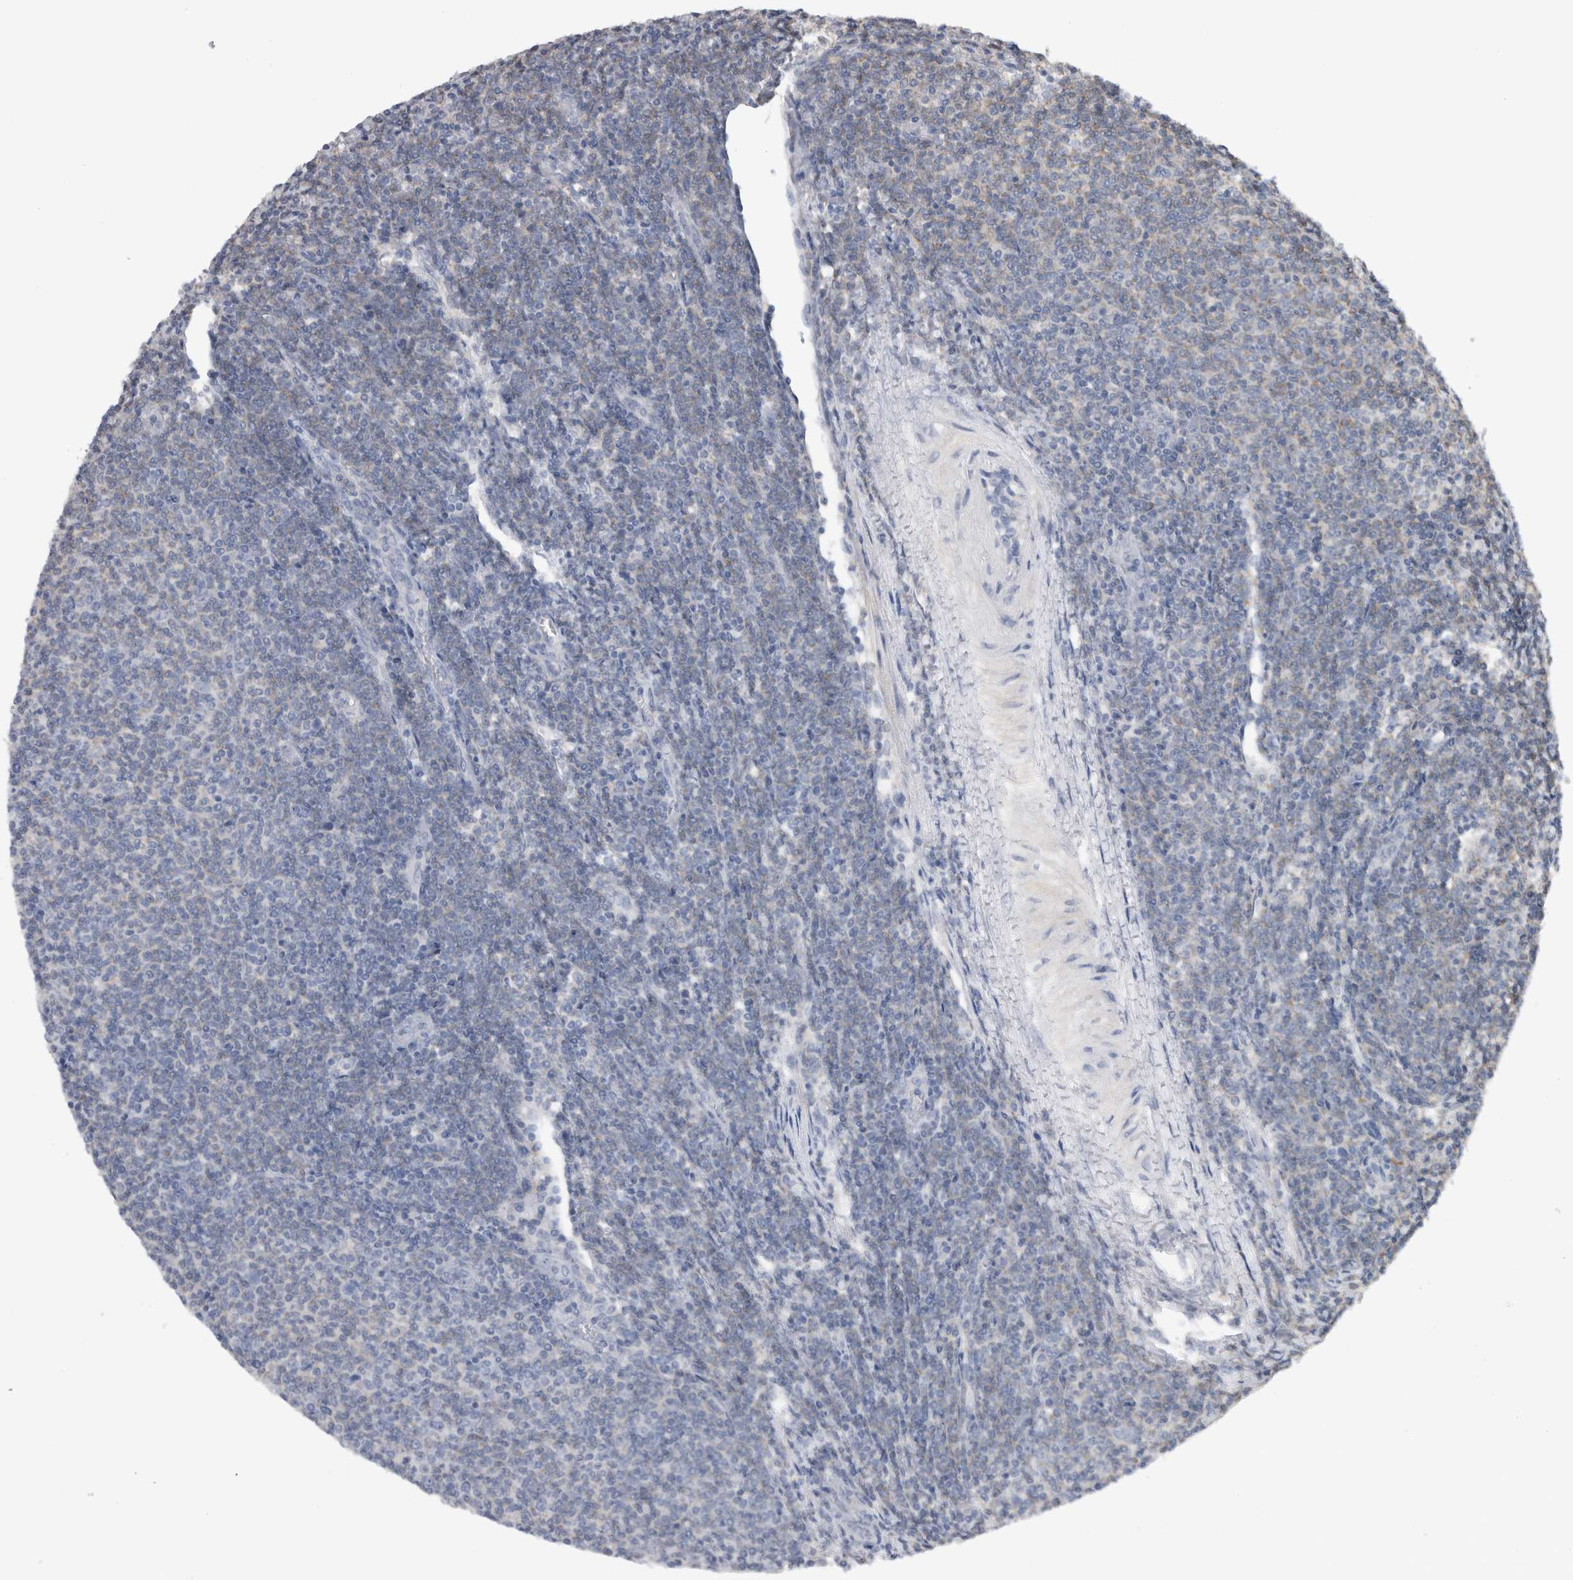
{"staining": {"intensity": "negative", "quantity": "none", "location": "none"}, "tissue": "lymphoma", "cell_type": "Tumor cells", "image_type": "cancer", "snomed": [{"axis": "morphology", "description": "Malignant lymphoma, non-Hodgkin's type, Low grade"}, {"axis": "topography", "description": "Lymph node"}], "caption": "High magnification brightfield microscopy of malignant lymphoma, non-Hodgkin's type (low-grade) stained with DAB (brown) and counterstained with hematoxylin (blue): tumor cells show no significant staining.", "gene": "SMAP2", "patient": {"sex": "male", "age": 66}}